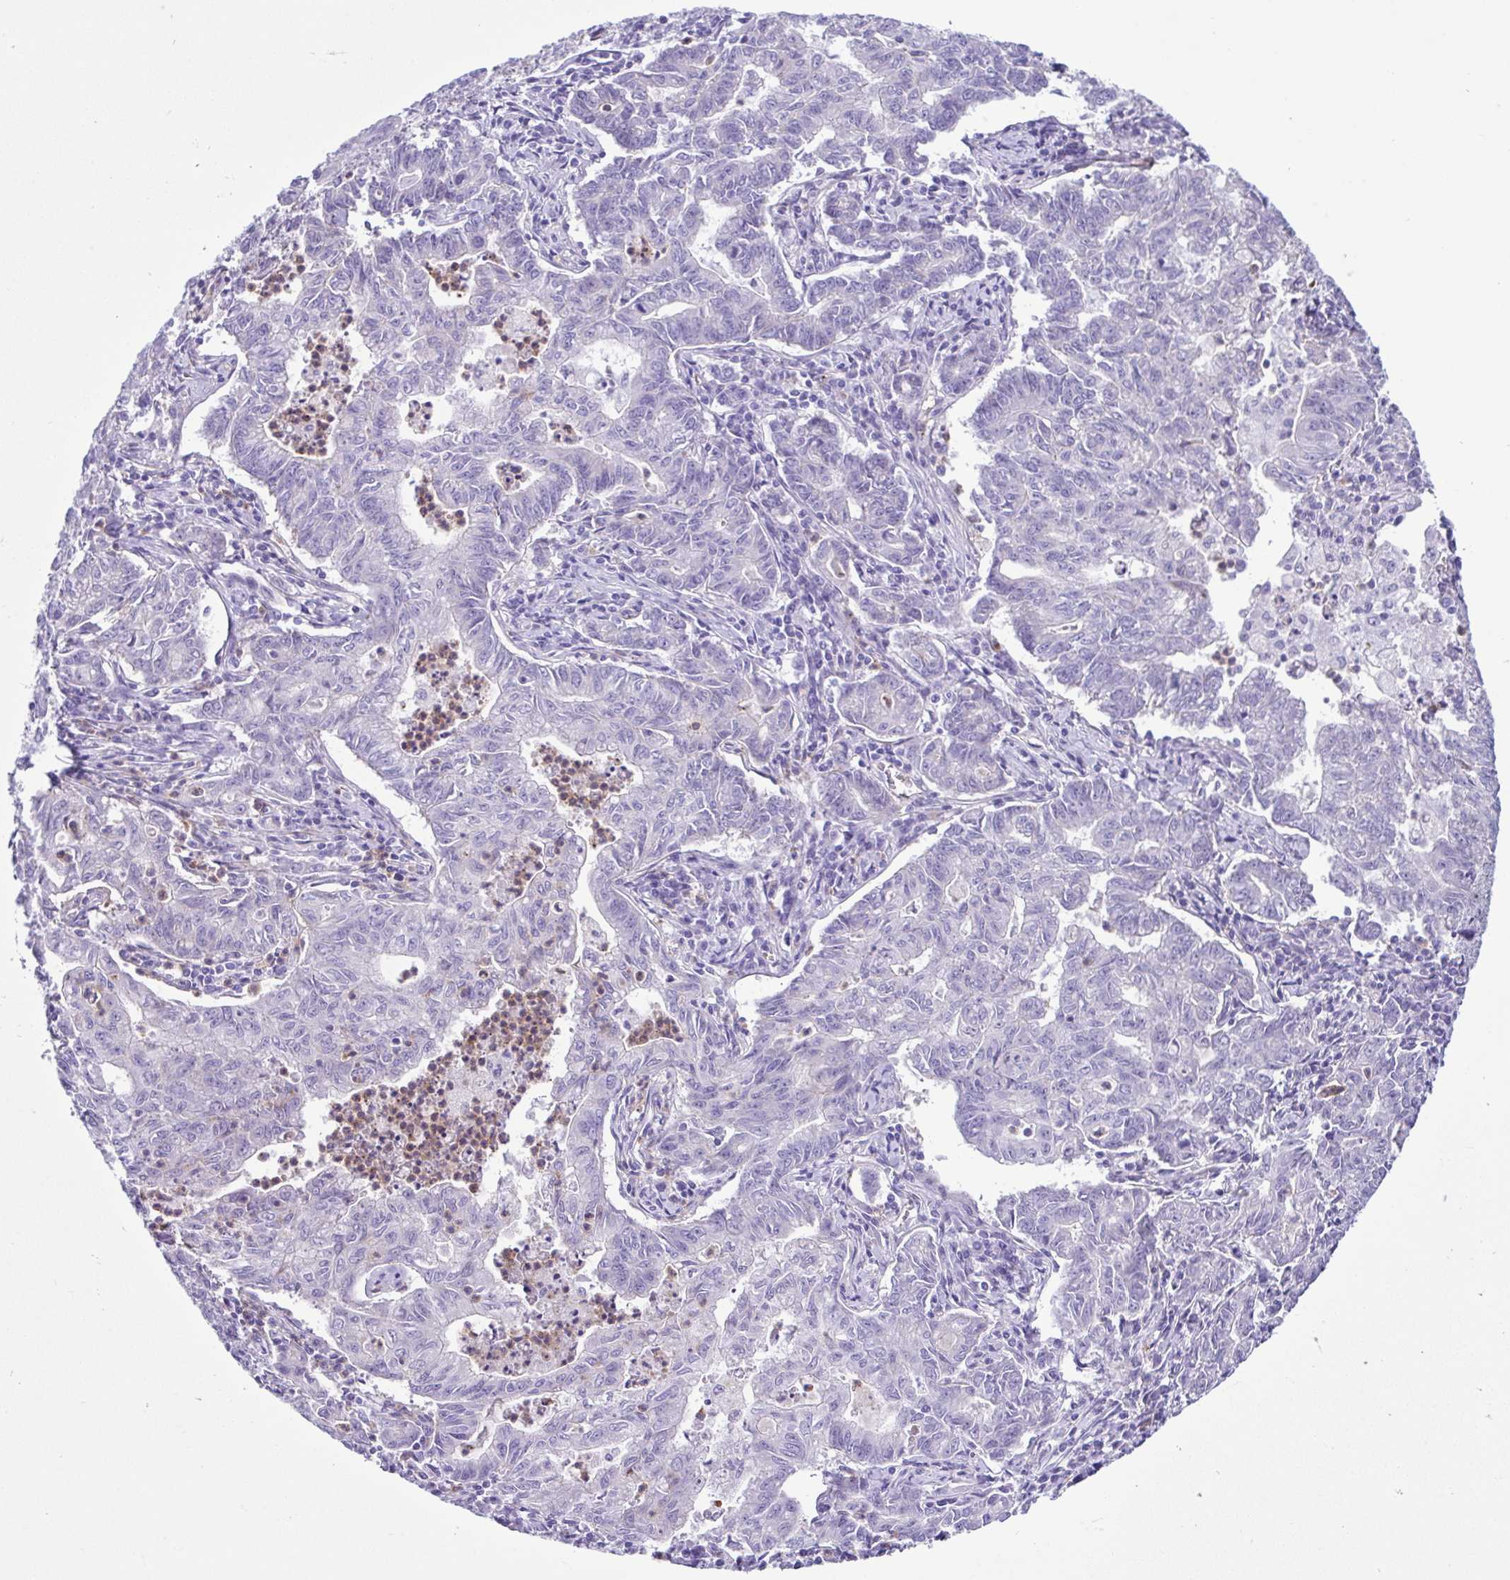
{"staining": {"intensity": "negative", "quantity": "none", "location": "none"}, "tissue": "stomach cancer", "cell_type": "Tumor cells", "image_type": "cancer", "snomed": [{"axis": "morphology", "description": "Adenocarcinoma, NOS"}, {"axis": "topography", "description": "Stomach, upper"}], "caption": "This micrograph is of stomach adenocarcinoma stained with IHC to label a protein in brown with the nuclei are counter-stained blue. There is no expression in tumor cells. Brightfield microscopy of immunohistochemistry (IHC) stained with DAB (brown) and hematoxylin (blue), captured at high magnification.", "gene": "CYP11B1", "patient": {"sex": "female", "age": 79}}